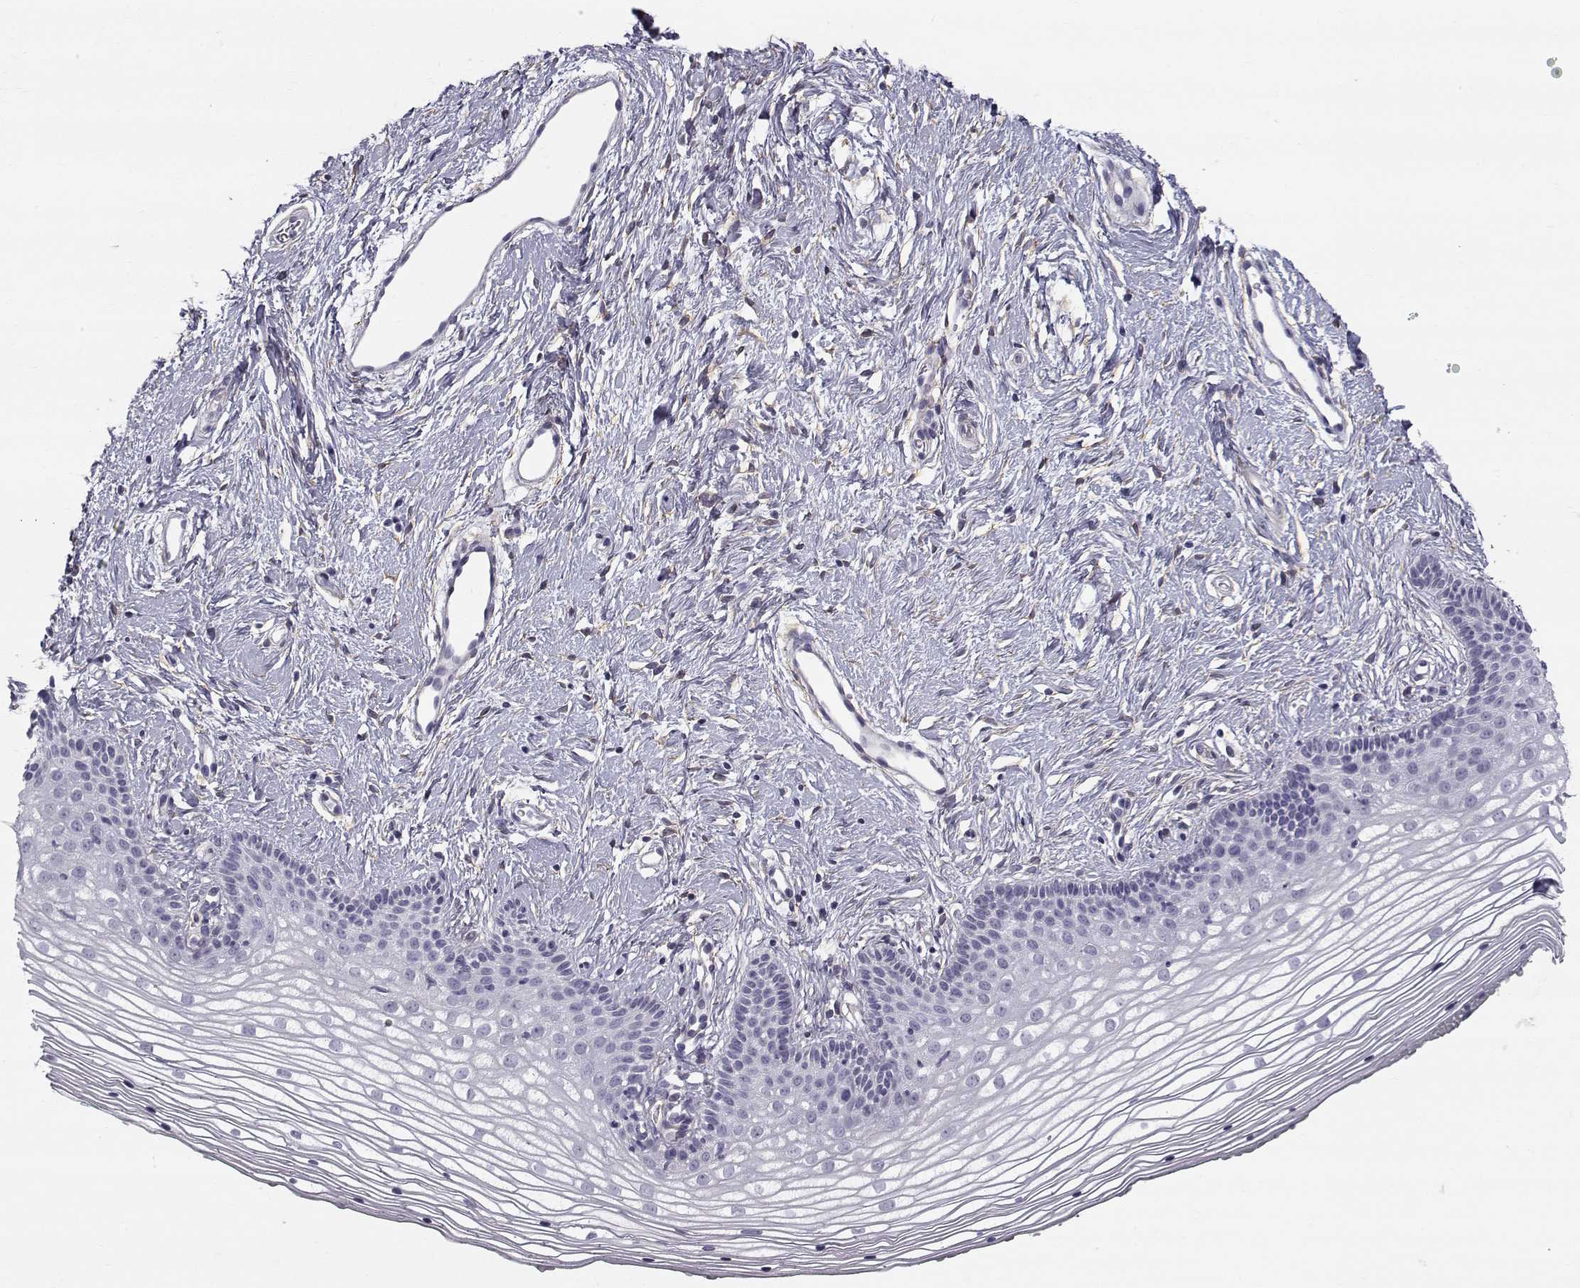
{"staining": {"intensity": "negative", "quantity": "none", "location": "none"}, "tissue": "vagina", "cell_type": "Squamous epithelial cells", "image_type": "normal", "snomed": [{"axis": "morphology", "description": "Normal tissue, NOS"}, {"axis": "topography", "description": "Vagina"}], "caption": "An IHC histopathology image of benign vagina is shown. There is no staining in squamous epithelial cells of vagina.", "gene": "SPDYE4", "patient": {"sex": "female", "age": 36}}